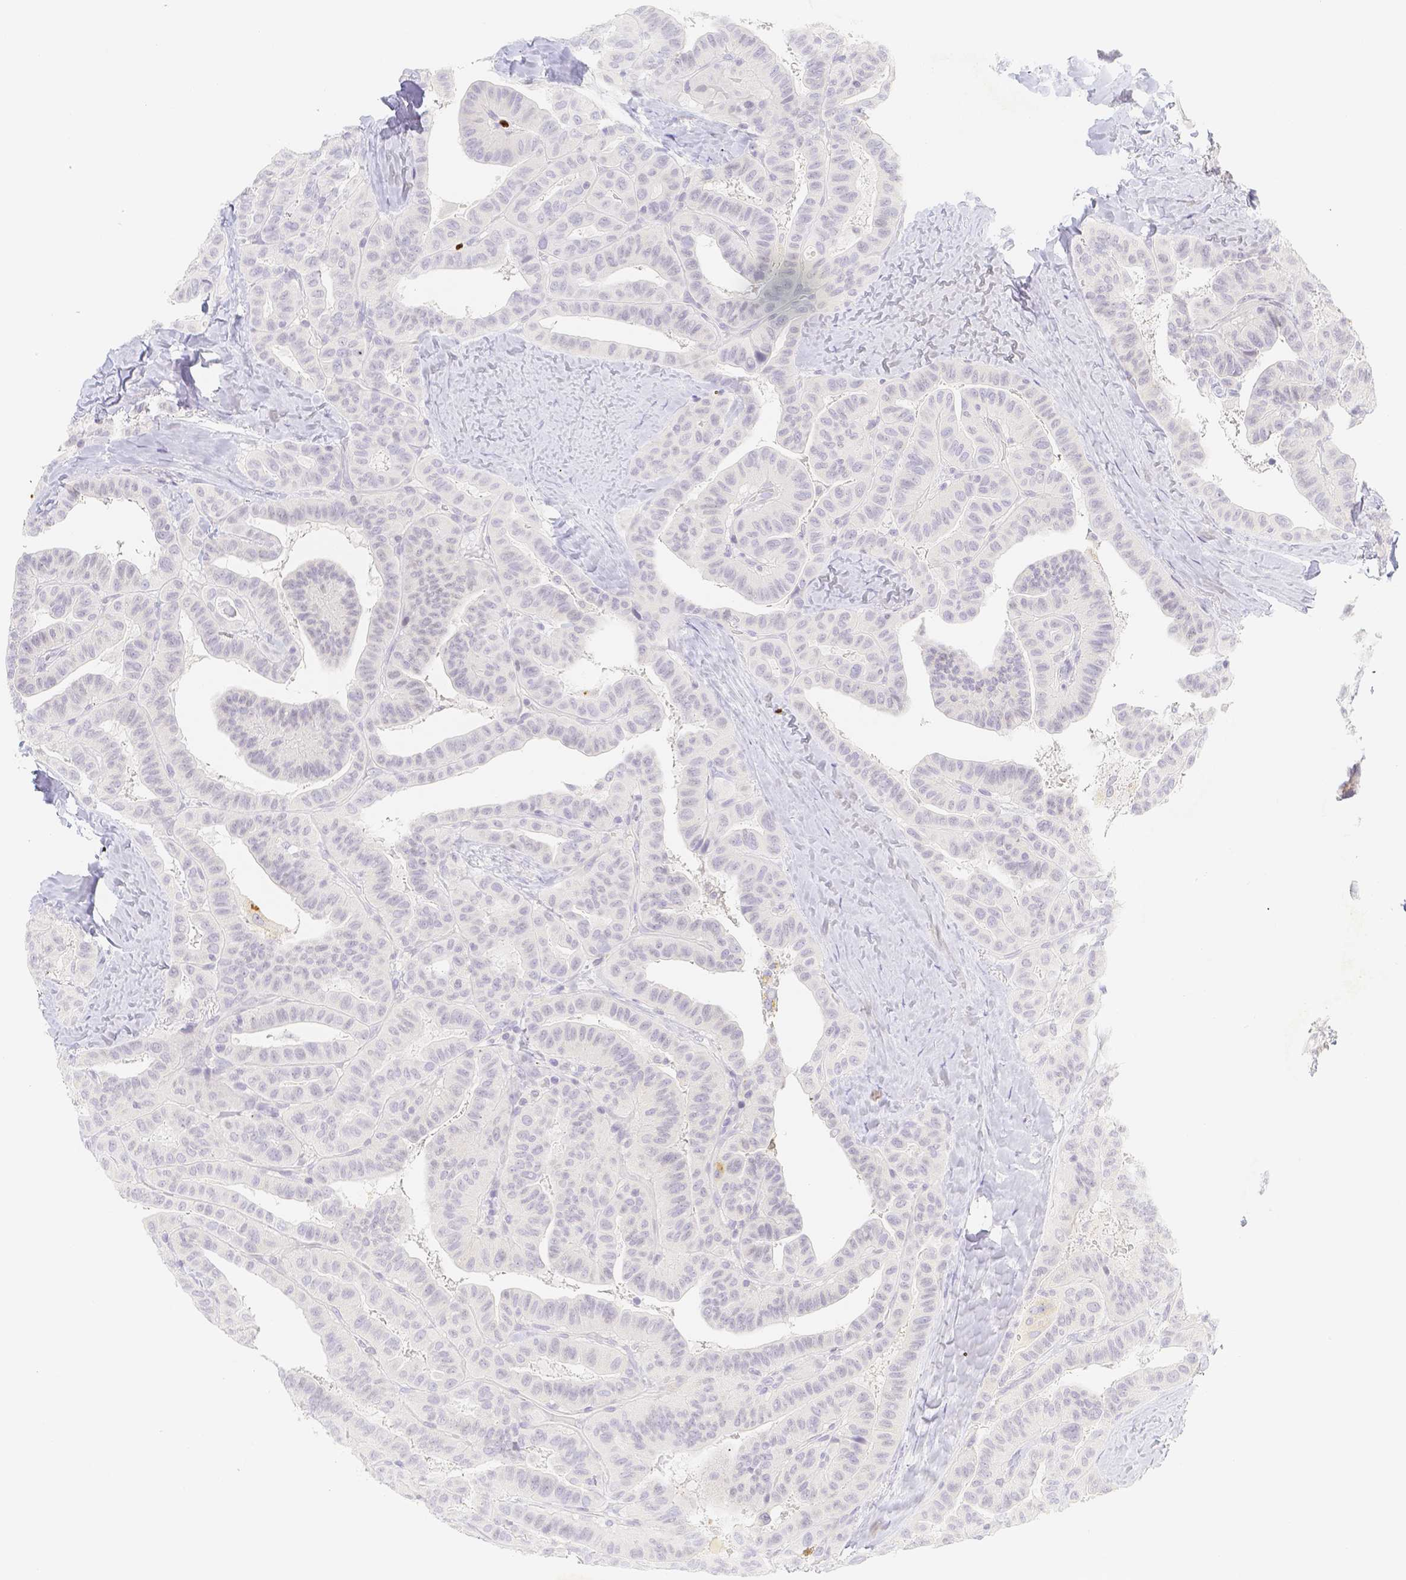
{"staining": {"intensity": "negative", "quantity": "none", "location": "none"}, "tissue": "thyroid cancer", "cell_type": "Tumor cells", "image_type": "cancer", "snomed": [{"axis": "morphology", "description": "Papillary adenocarcinoma, NOS"}, {"axis": "topography", "description": "Thyroid gland"}], "caption": "Immunohistochemistry photomicrograph of neoplastic tissue: thyroid cancer (papillary adenocarcinoma) stained with DAB (3,3'-diaminobenzidine) displays no significant protein positivity in tumor cells. (Brightfield microscopy of DAB IHC at high magnification).", "gene": "PADI4", "patient": {"sex": "male", "age": 77}}